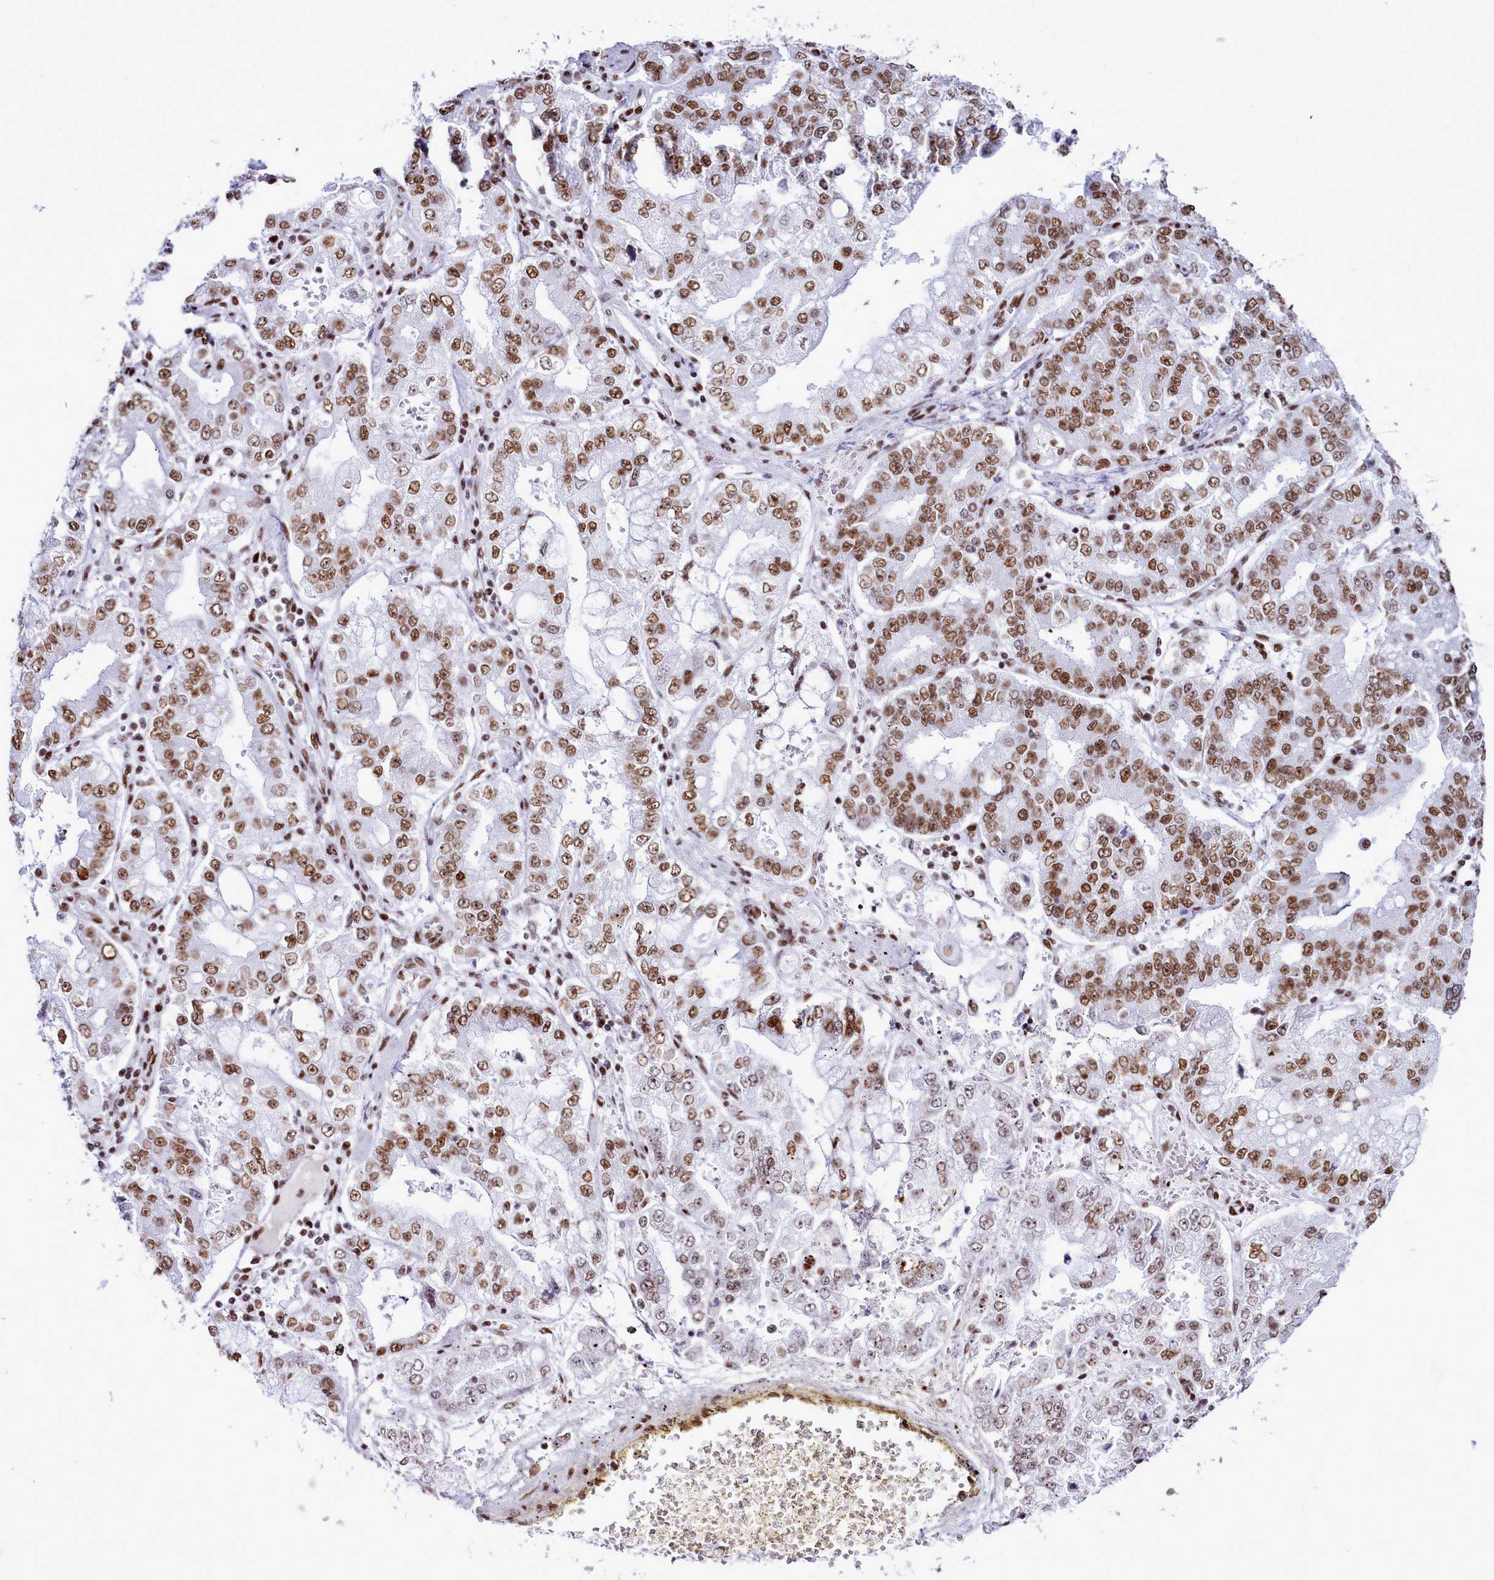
{"staining": {"intensity": "moderate", "quantity": ">75%", "location": "nuclear"}, "tissue": "stomach cancer", "cell_type": "Tumor cells", "image_type": "cancer", "snomed": [{"axis": "morphology", "description": "Adenocarcinoma, NOS"}, {"axis": "topography", "description": "Stomach"}], "caption": "Stomach cancer (adenocarcinoma) stained for a protein exhibits moderate nuclear positivity in tumor cells. (brown staining indicates protein expression, while blue staining denotes nuclei).", "gene": "RALY", "patient": {"sex": "male", "age": 76}}